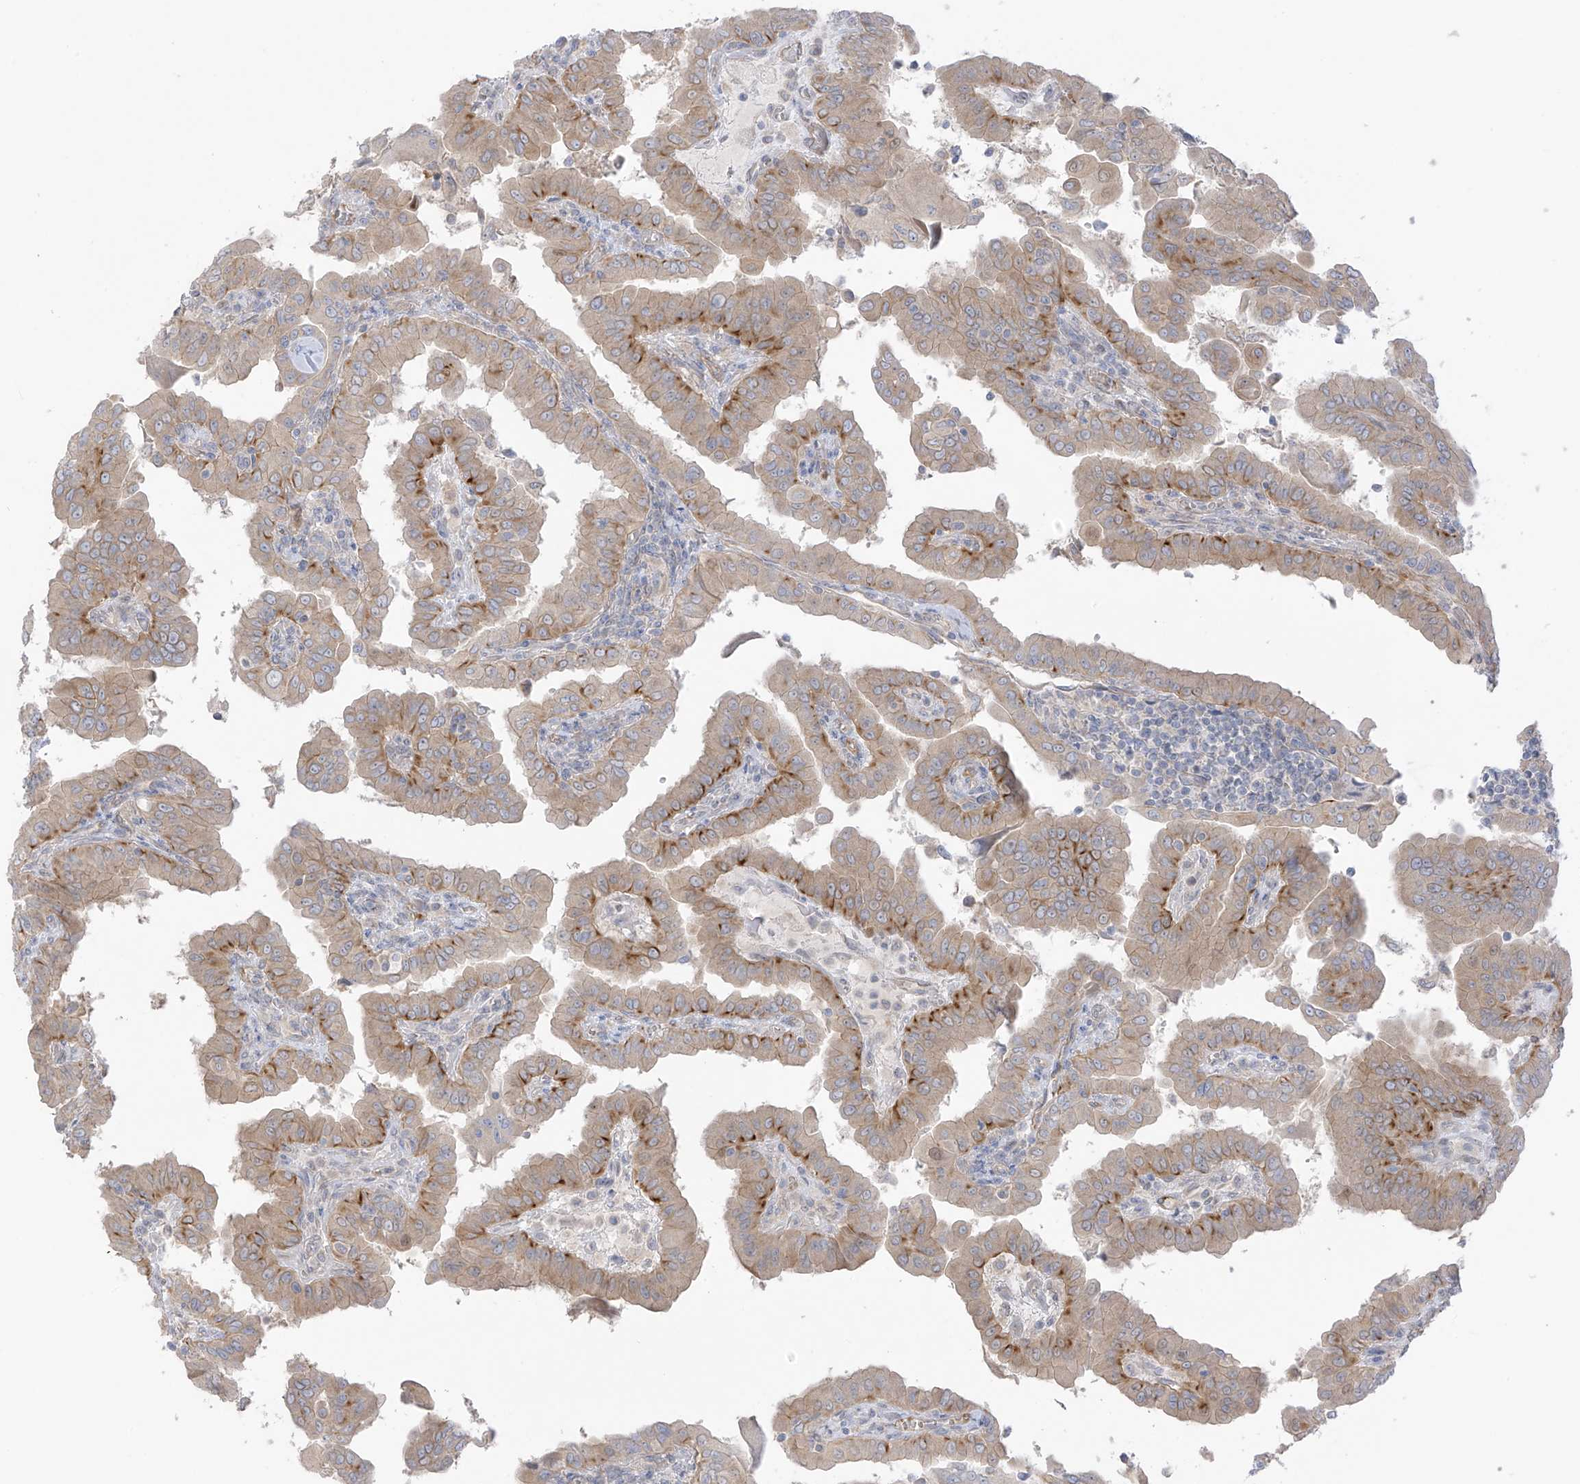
{"staining": {"intensity": "moderate", "quantity": ">75%", "location": "cytoplasmic/membranous"}, "tissue": "thyroid cancer", "cell_type": "Tumor cells", "image_type": "cancer", "snomed": [{"axis": "morphology", "description": "Papillary adenocarcinoma, NOS"}, {"axis": "topography", "description": "Thyroid gland"}], "caption": "A brown stain labels moderate cytoplasmic/membranous positivity of a protein in human thyroid cancer (papillary adenocarcinoma) tumor cells.", "gene": "EIPR1", "patient": {"sex": "male", "age": 33}}